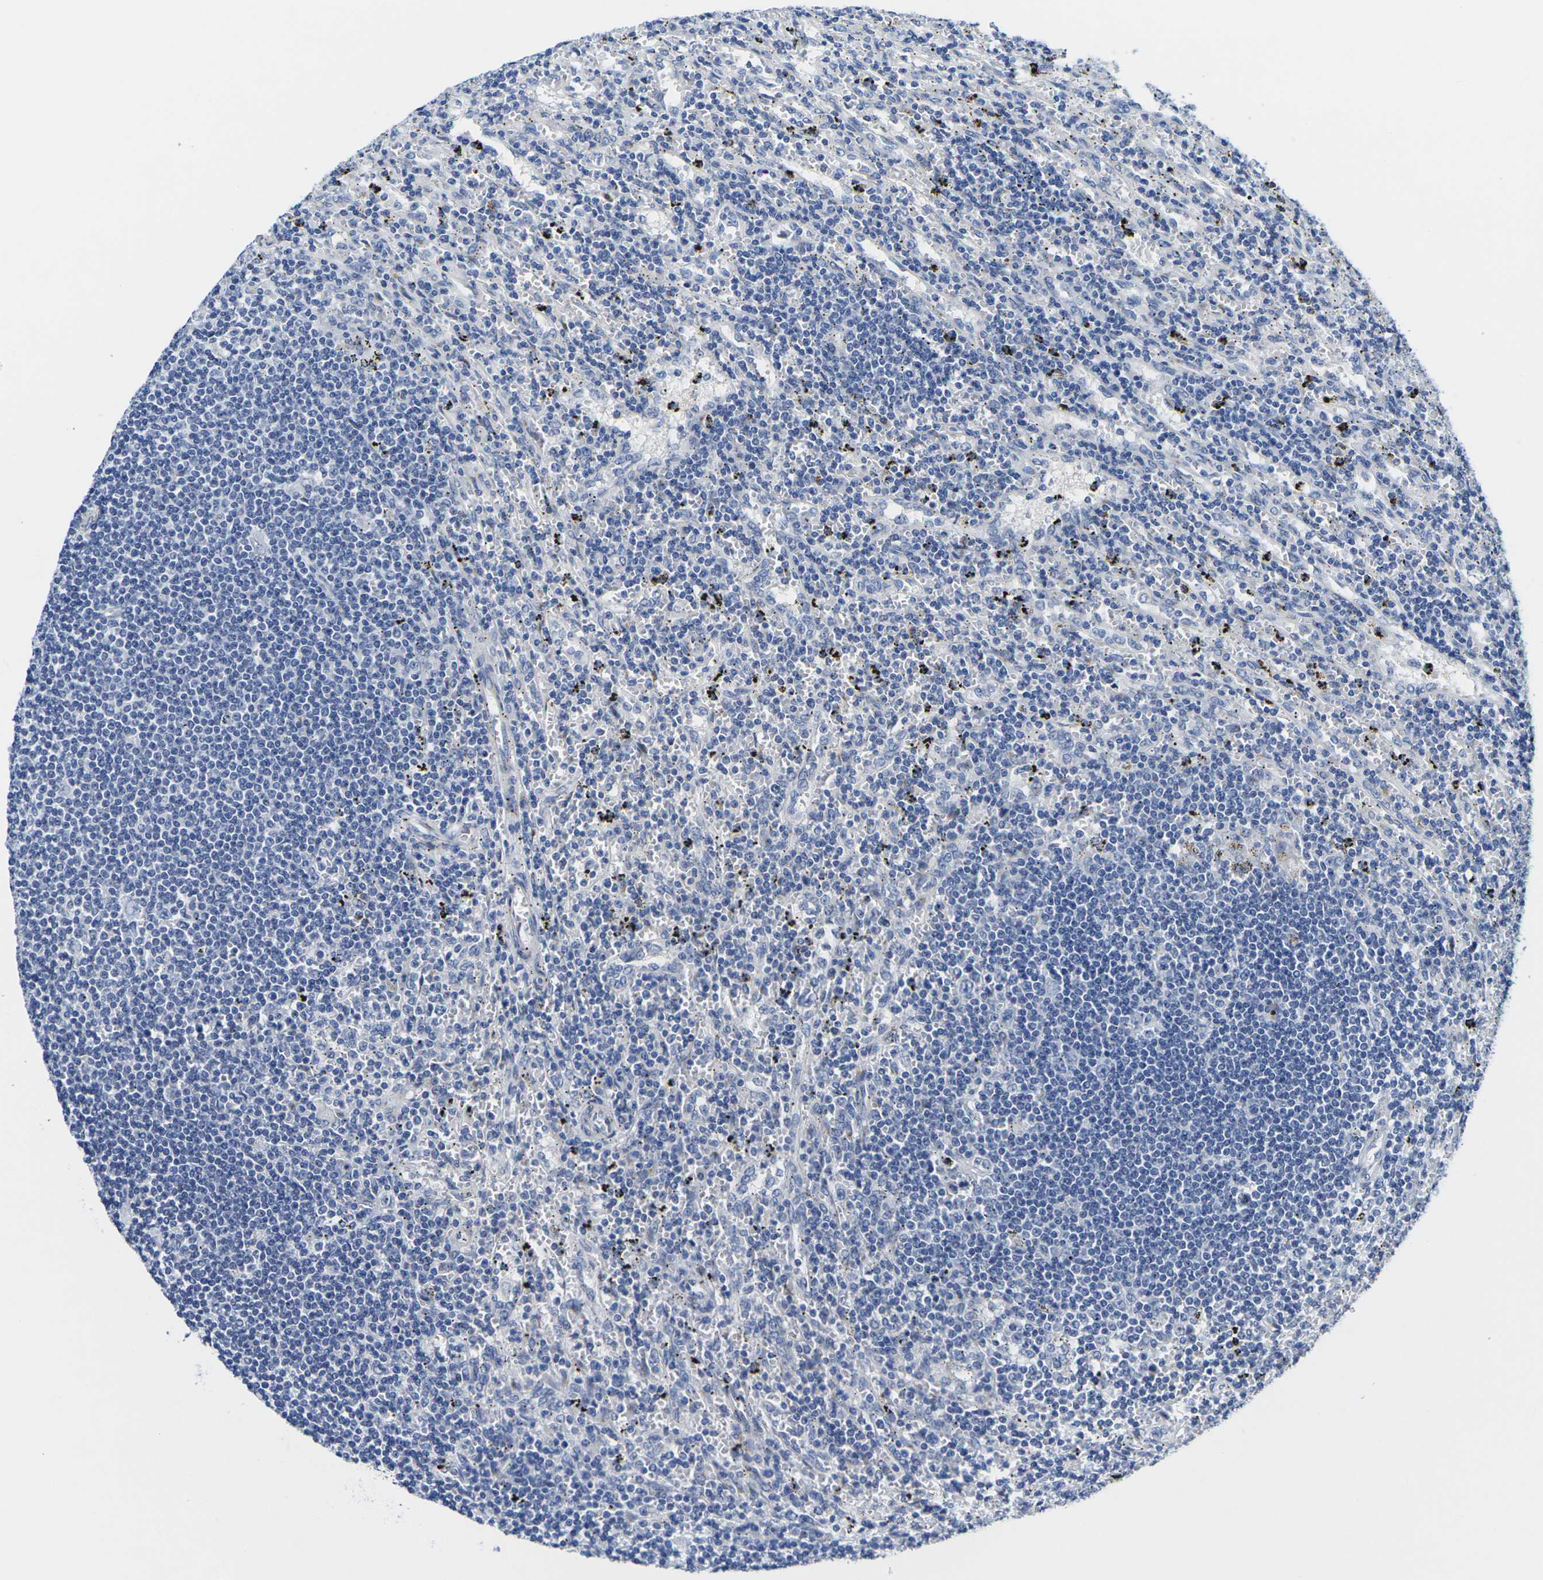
{"staining": {"intensity": "negative", "quantity": "none", "location": "none"}, "tissue": "lymphoma", "cell_type": "Tumor cells", "image_type": "cancer", "snomed": [{"axis": "morphology", "description": "Malignant lymphoma, non-Hodgkin's type, Low grade"}, {"axis": "topography", "description": "Spleen"}], "caption": "Low-grade malignant lymphoma, non-Hodgkin's type was stained to show a protein in brown. There is no significant staining in tumor cells.", "gene": "CRK", "patient": {"sex": "male", "age": 76}}